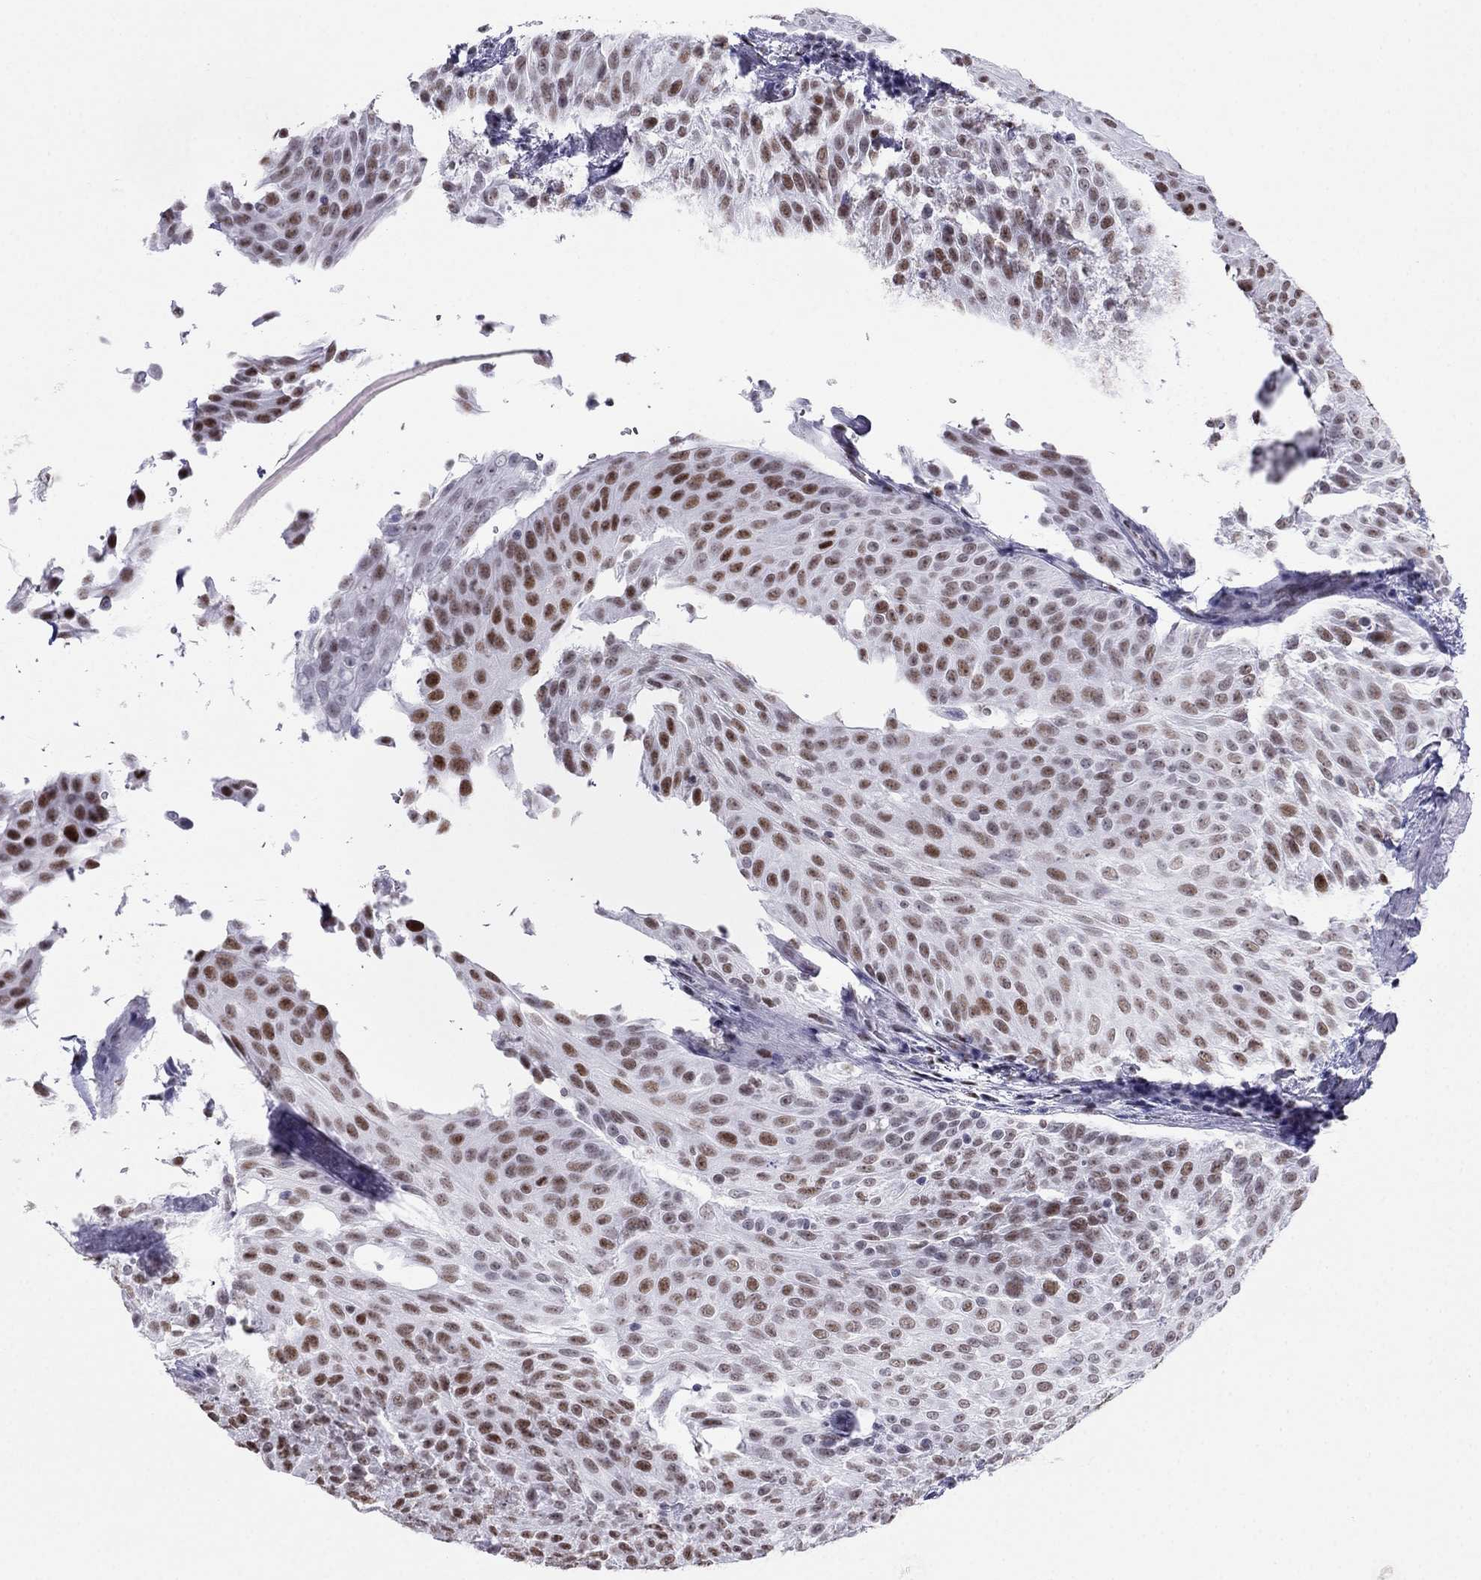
{"staining": {"intensity": "strong", "quantity": "25%-75%", "location": "nuclear"}, "tissue": "urothelial cancer", "cell_type": "Tumor cells", "image_type": "cancer", "snomed": [{"axis": "morphology", "description": "Urothelial carcinoma, Low grade"}, {"axis": "topography", "description": "Urinary bladder"}], "caption": "Immunohistochemical staining of human urothelial cancer exhibits high levels of strong nuclear protein positivity in approximately 25%-75% of tumor cells.", "gene": "PPM1G", "patient": {"sex": "male", "age": 78}}